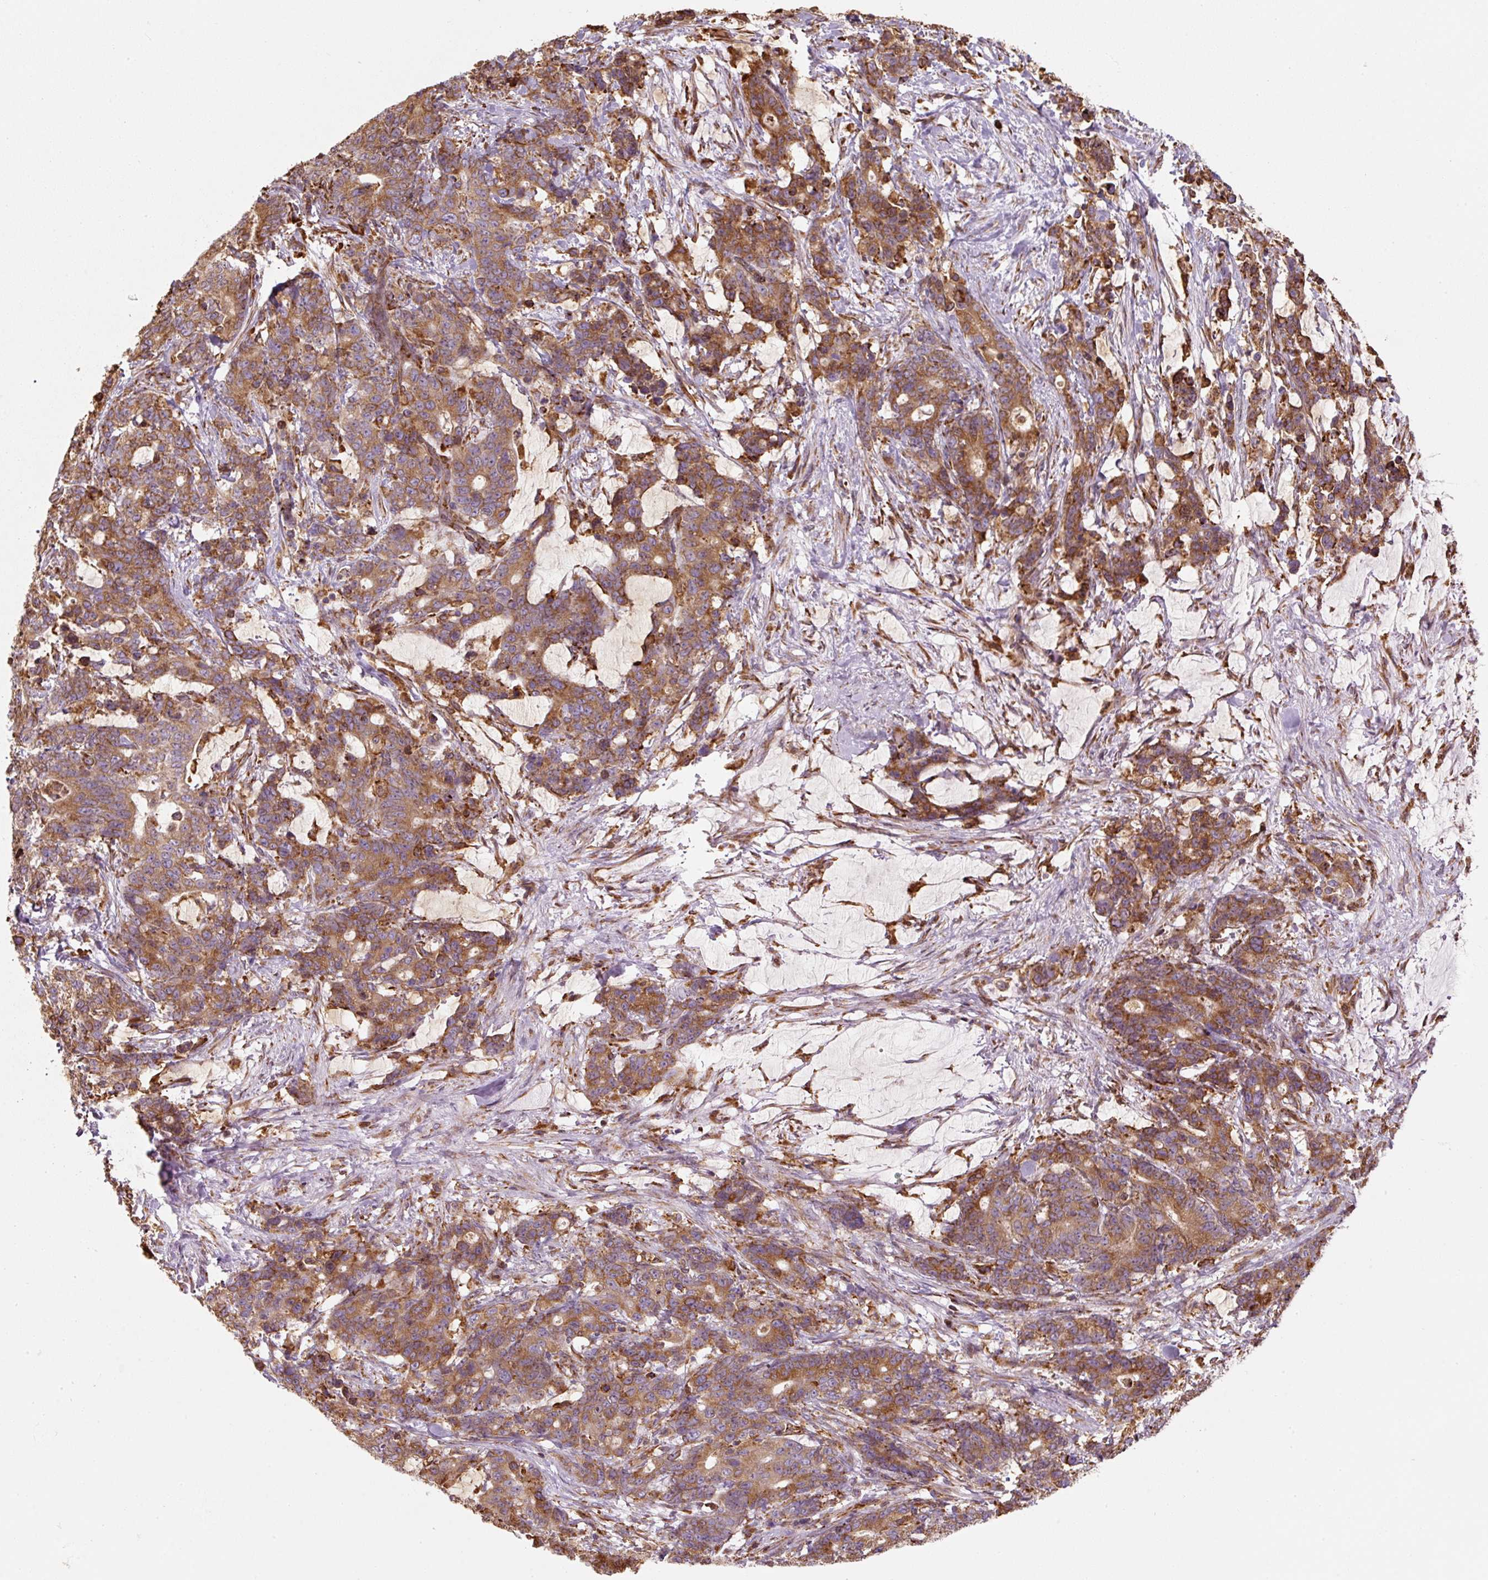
{"staining": {"intensity": "moderate", "quantity": ">75%", "location": "cytoplasmic/membranous"}, "tissue": "stomach cancer", "cell_type": "Tumor cells", "image_type": "cancer", "snomed": [{"axis": "morphology", "description": "Normal tissue, NOS"}, {"axis": "morphology", "description": "Adenocarcinoma, NOS"}, {"axis": "topography", "description": "Stomach"}], "caption": "An image of stomach cancer (adenocarcinoma) stained for a protein exhibits moderate cytoplasmic/membranous brown staining in tumor cells.", "gene": "PRKCSH", "patient": {"sex": "female", "age": 64}}